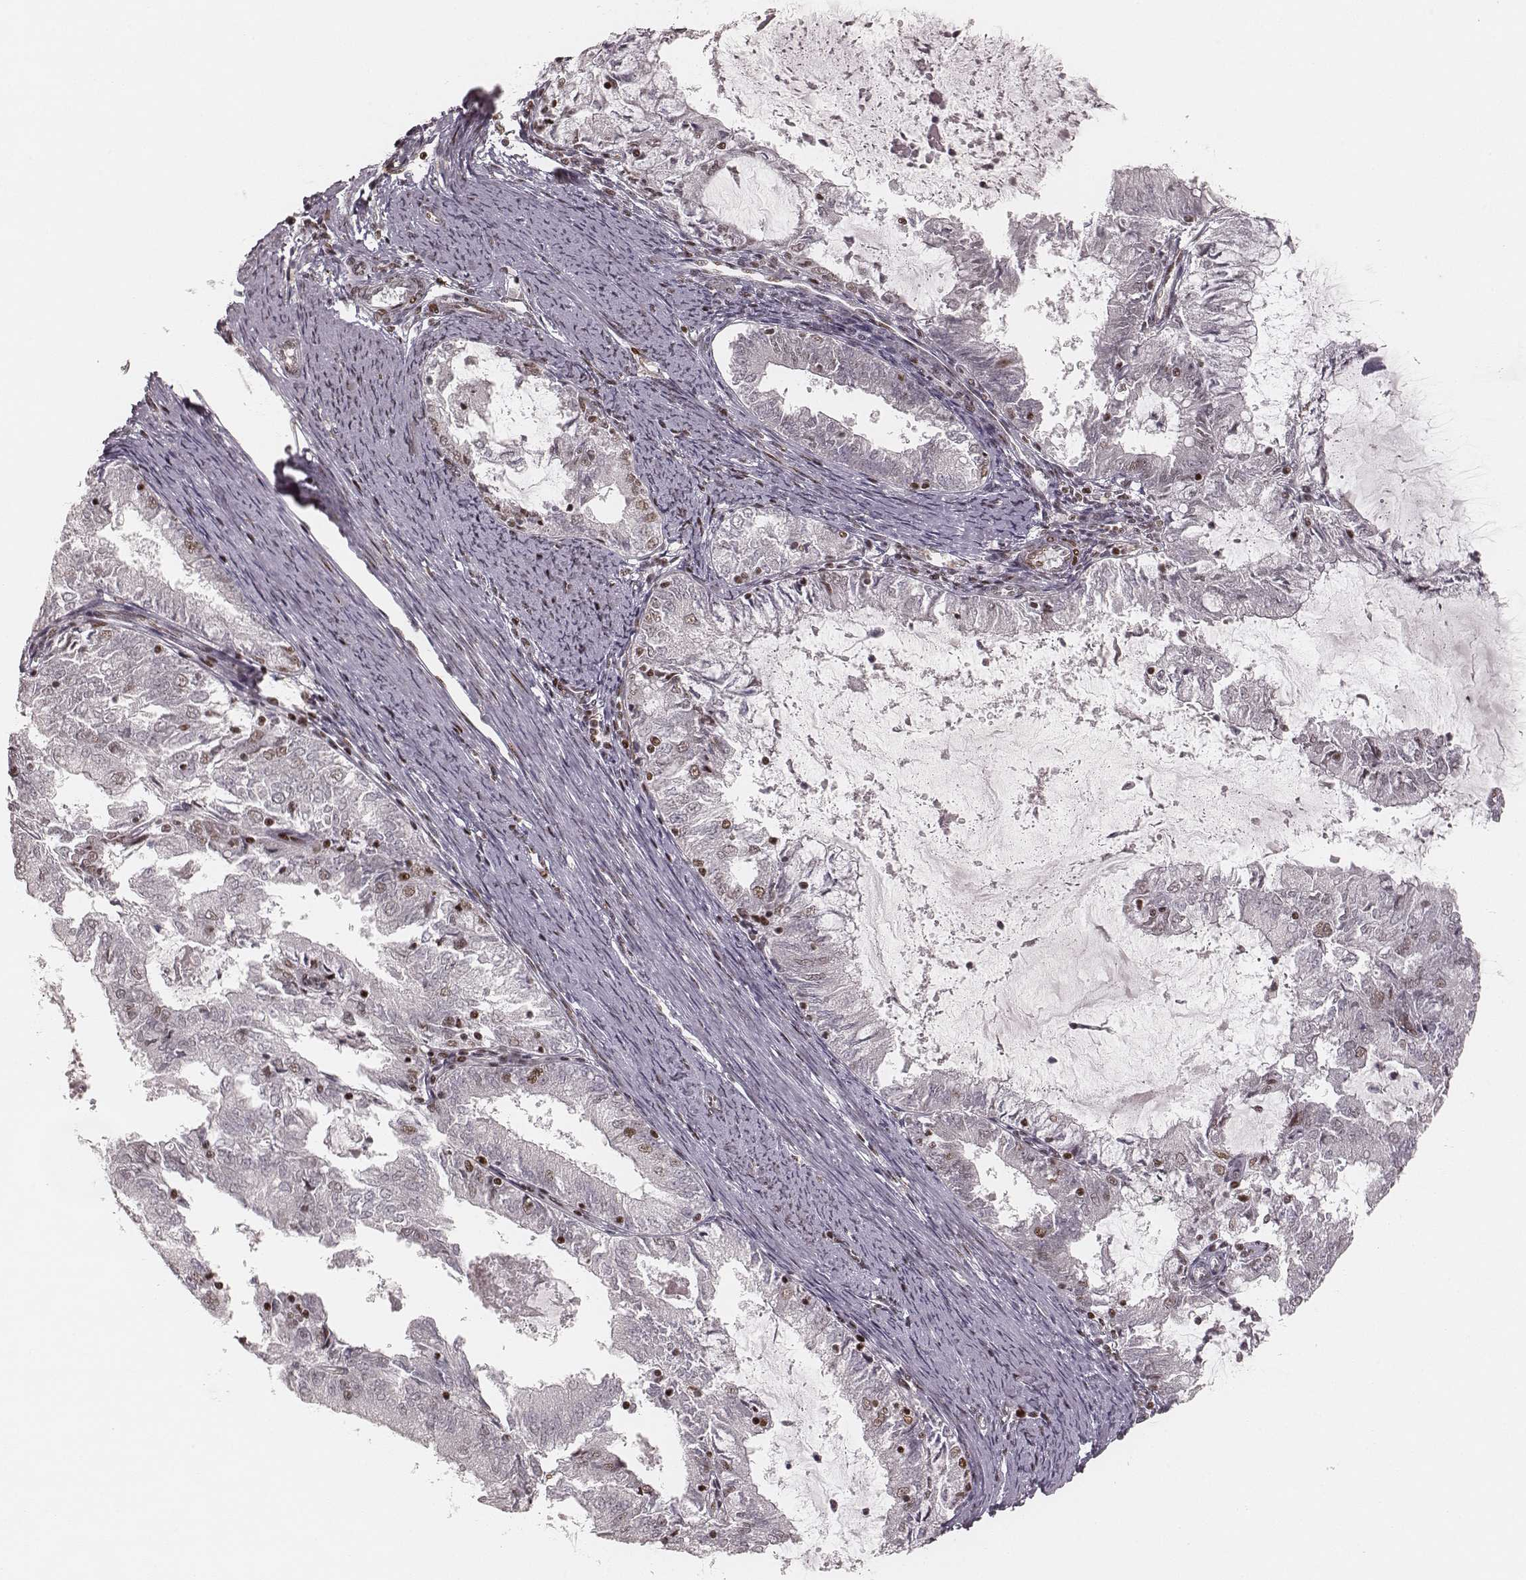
{"staining": {"intensity": "moderate", "quantity": "<25%", "location": "nuclear"}, "tissue": "endometrial cancer", "cell_type": "Tumor cells", "image_type": "cancer", "snomed": [{"axis": "morphology", "description": "Adenocarcinoma, NOS"}, {"axis": "topography", "description": "Endometrium"}], "caption": "The micrograph demonstrates a brown stain indicating the presence of a protein in the nuclear of tumor cells in endometrial cancer (adenocarcinoma). The protein of interest is shown in brown color, while the nuclei are stained blue.", "gene": "HNRNPC", "patient": {"sex": "female", "age": 57}}